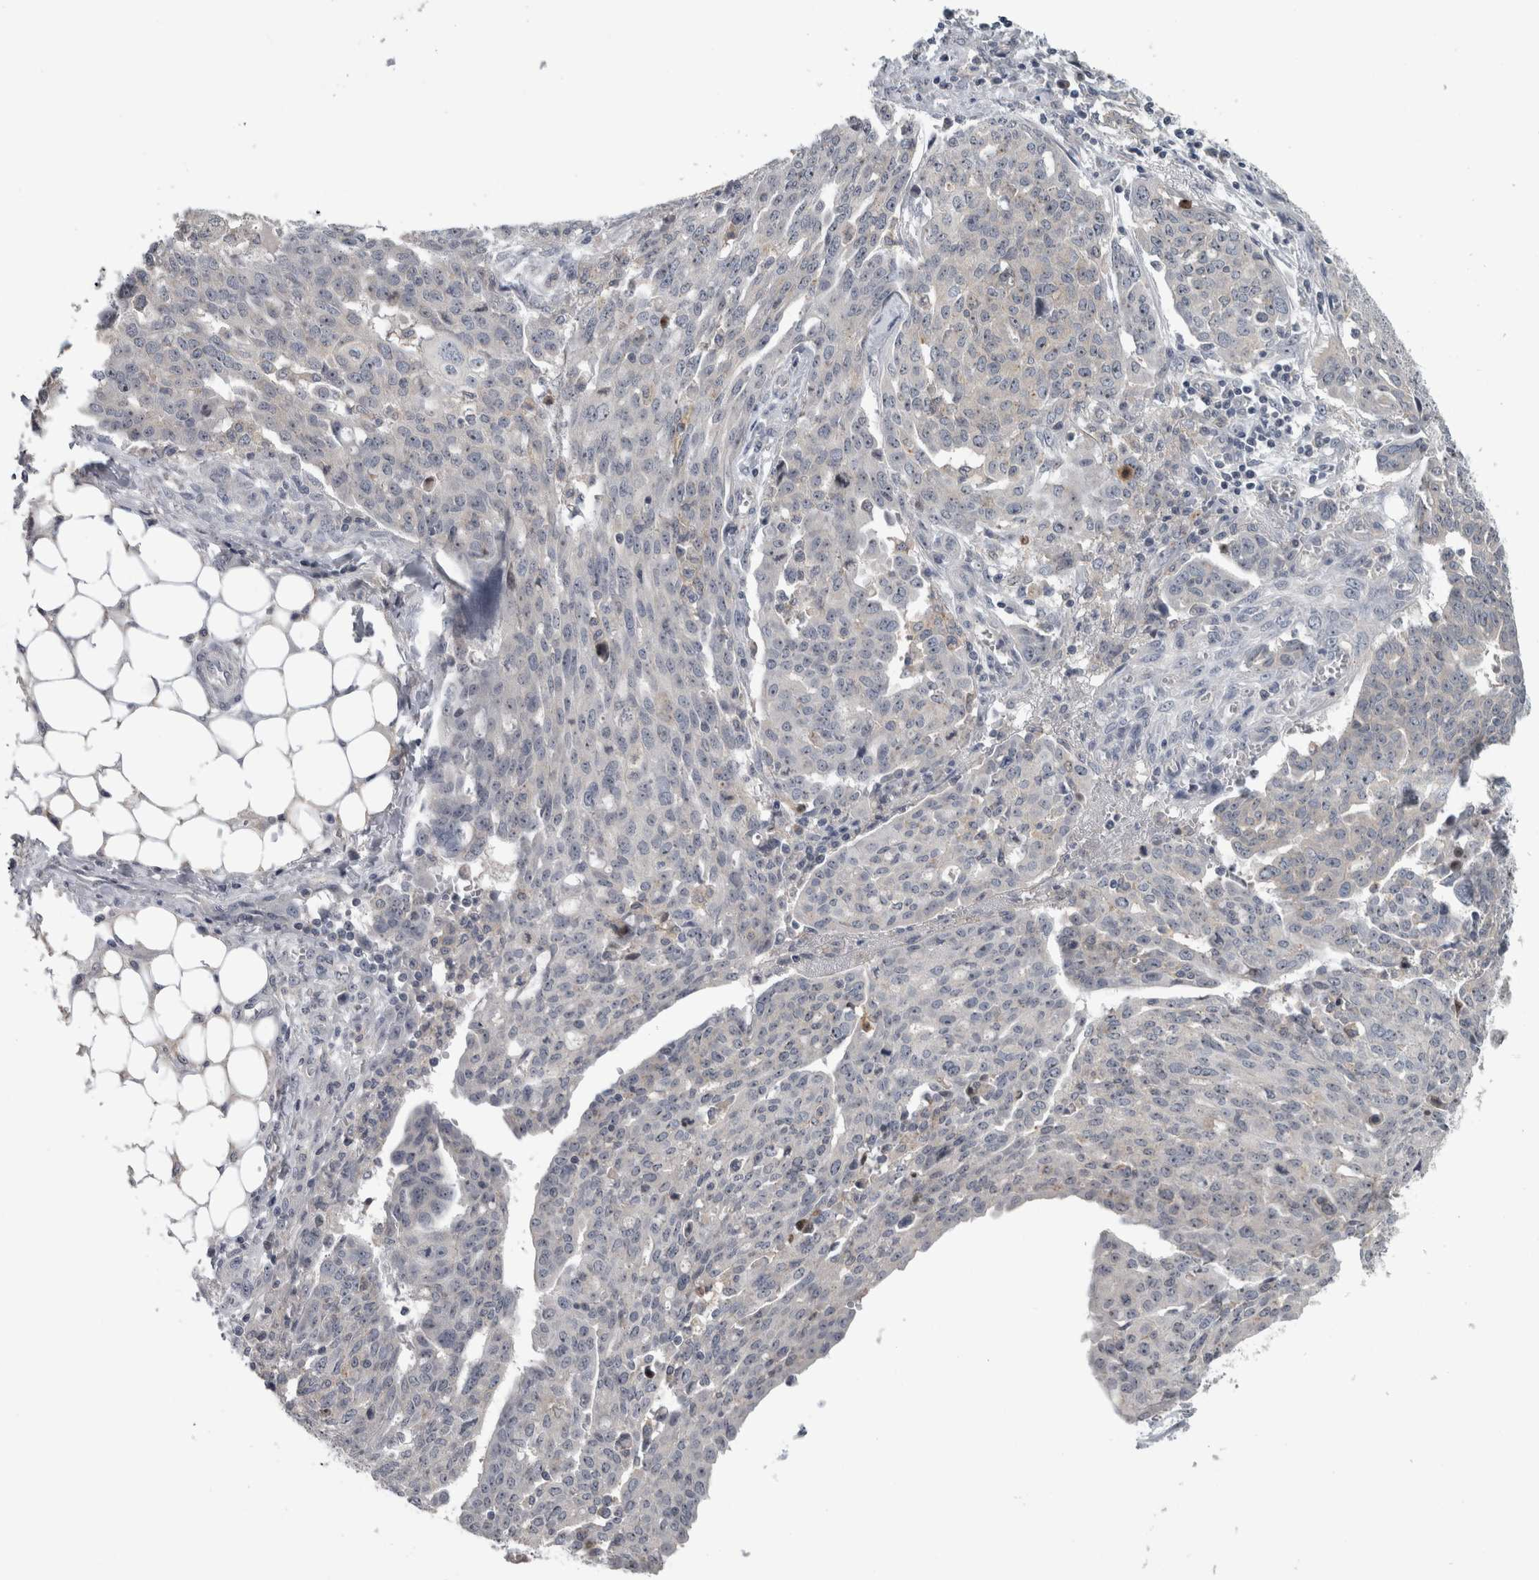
{"staining": {"intensity": "negative", "quantity": "none", "location": "none"}, "tissue": "ovarian cancer", "cell_type": "Tumor cells", "image_type": "cancer", "snomed": [{"axis": "morphology", "description": "Cystadenocarcinoma, serous, NOS"}, {"axis": "topography", "description": "Soft tissue"}, {"axis": "topography", "description": "Ovary"}], "caption": "Ovarian serous cystadenocarcinoma was stained to show a protein in brown. There is no significant positivity in tumor cells.", "gene": "RBM28", "patient": {"sex": "female", "age": 57}}